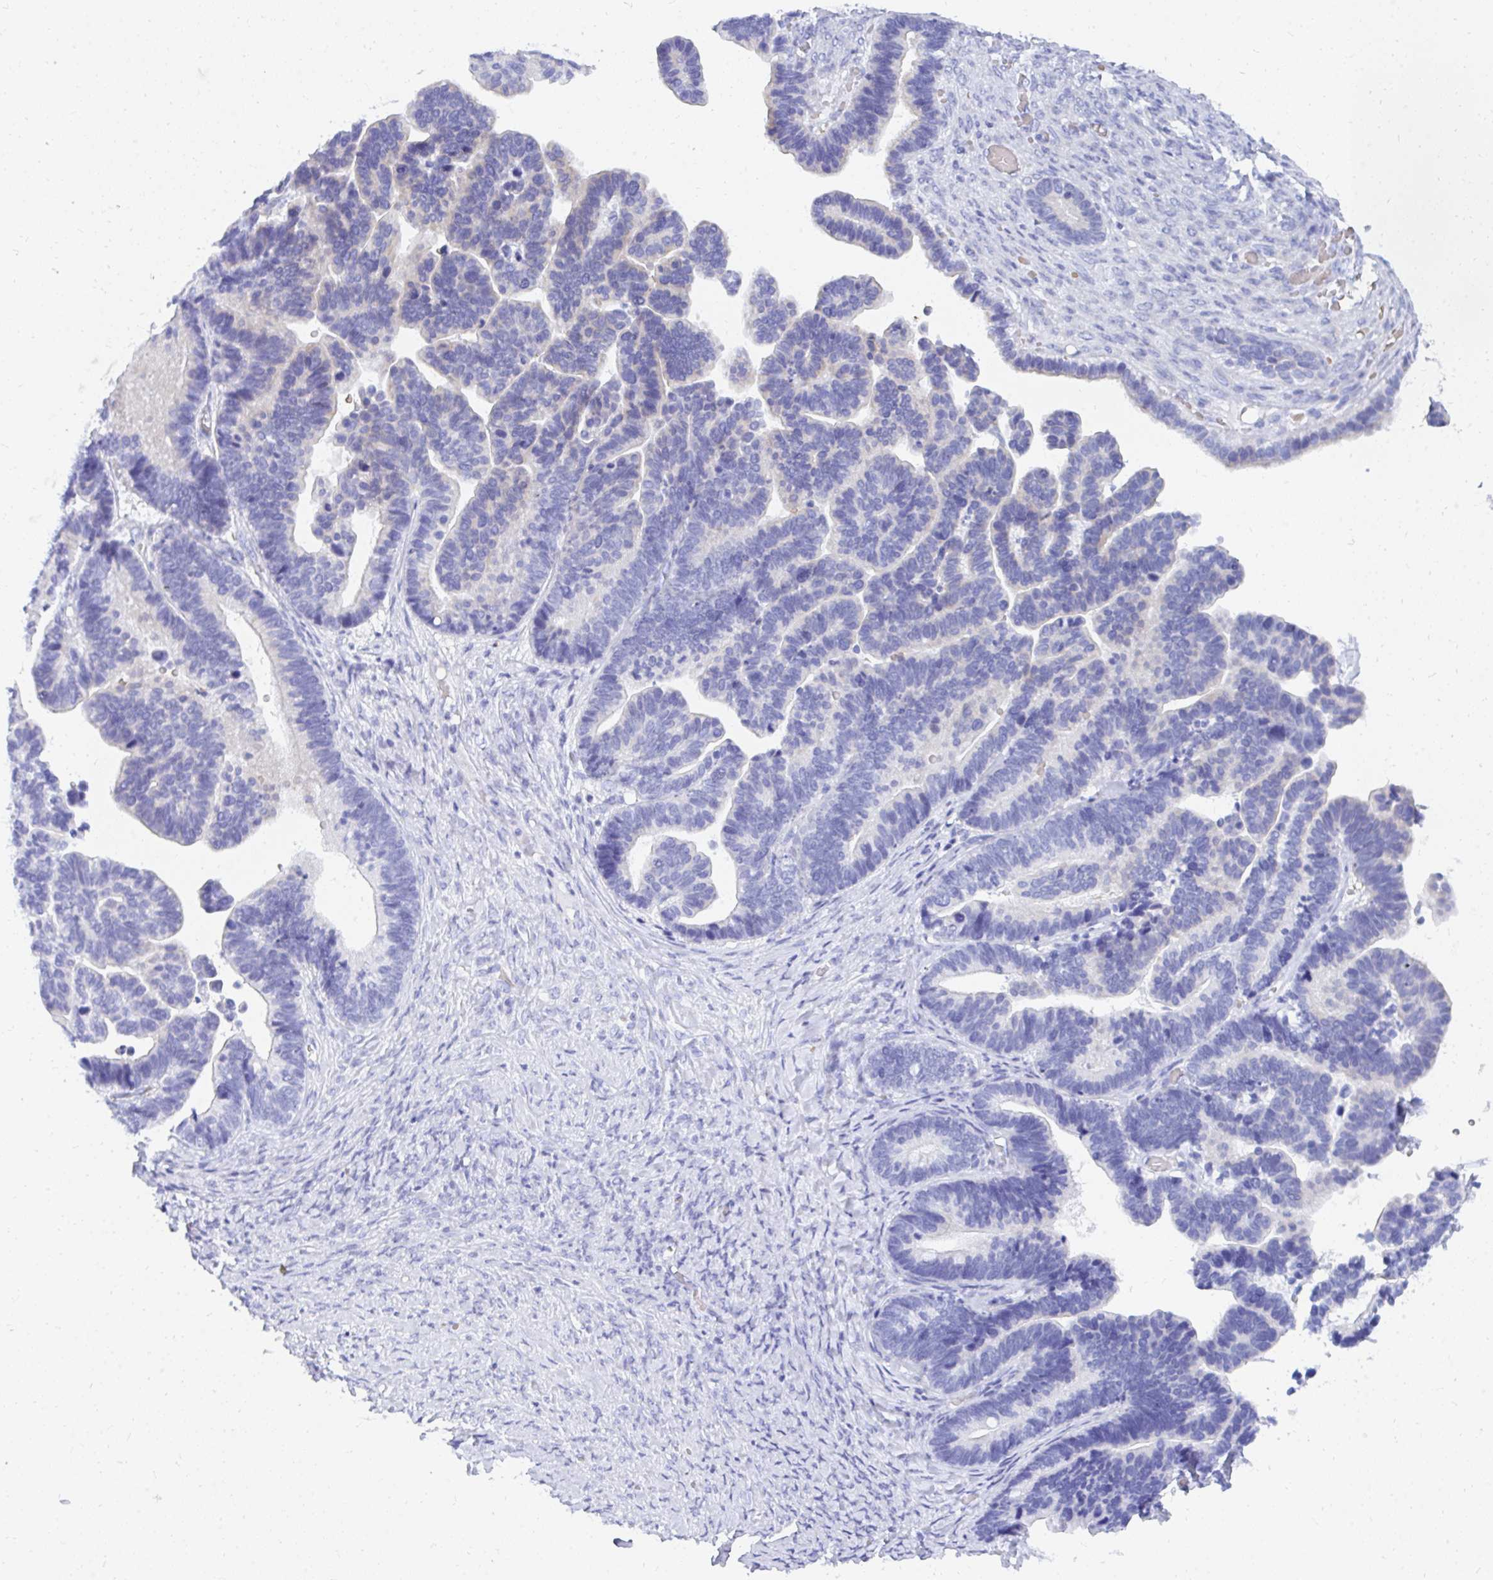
{"staining": {"intensity": "negative", "quantity": "none", "location": "none"}, "tissue": "ovarian cancer", "cell_type": "Tumor cells", "image_type": "cancer", "snomed": [{"axis": "morphology", "description": "Cystadenocarcinoma, serous, NOS"}, {"axis": "topography", "description": "Ovary"}], "caption": "Immunohistochemistry photomicrograph of neoplastic tissue: human ovarian cancer stained with DAB reveals no significant protein positivity in tumor cells.", "gene": "MROH2B", "patient": {"sex": "female", "age": 56}}